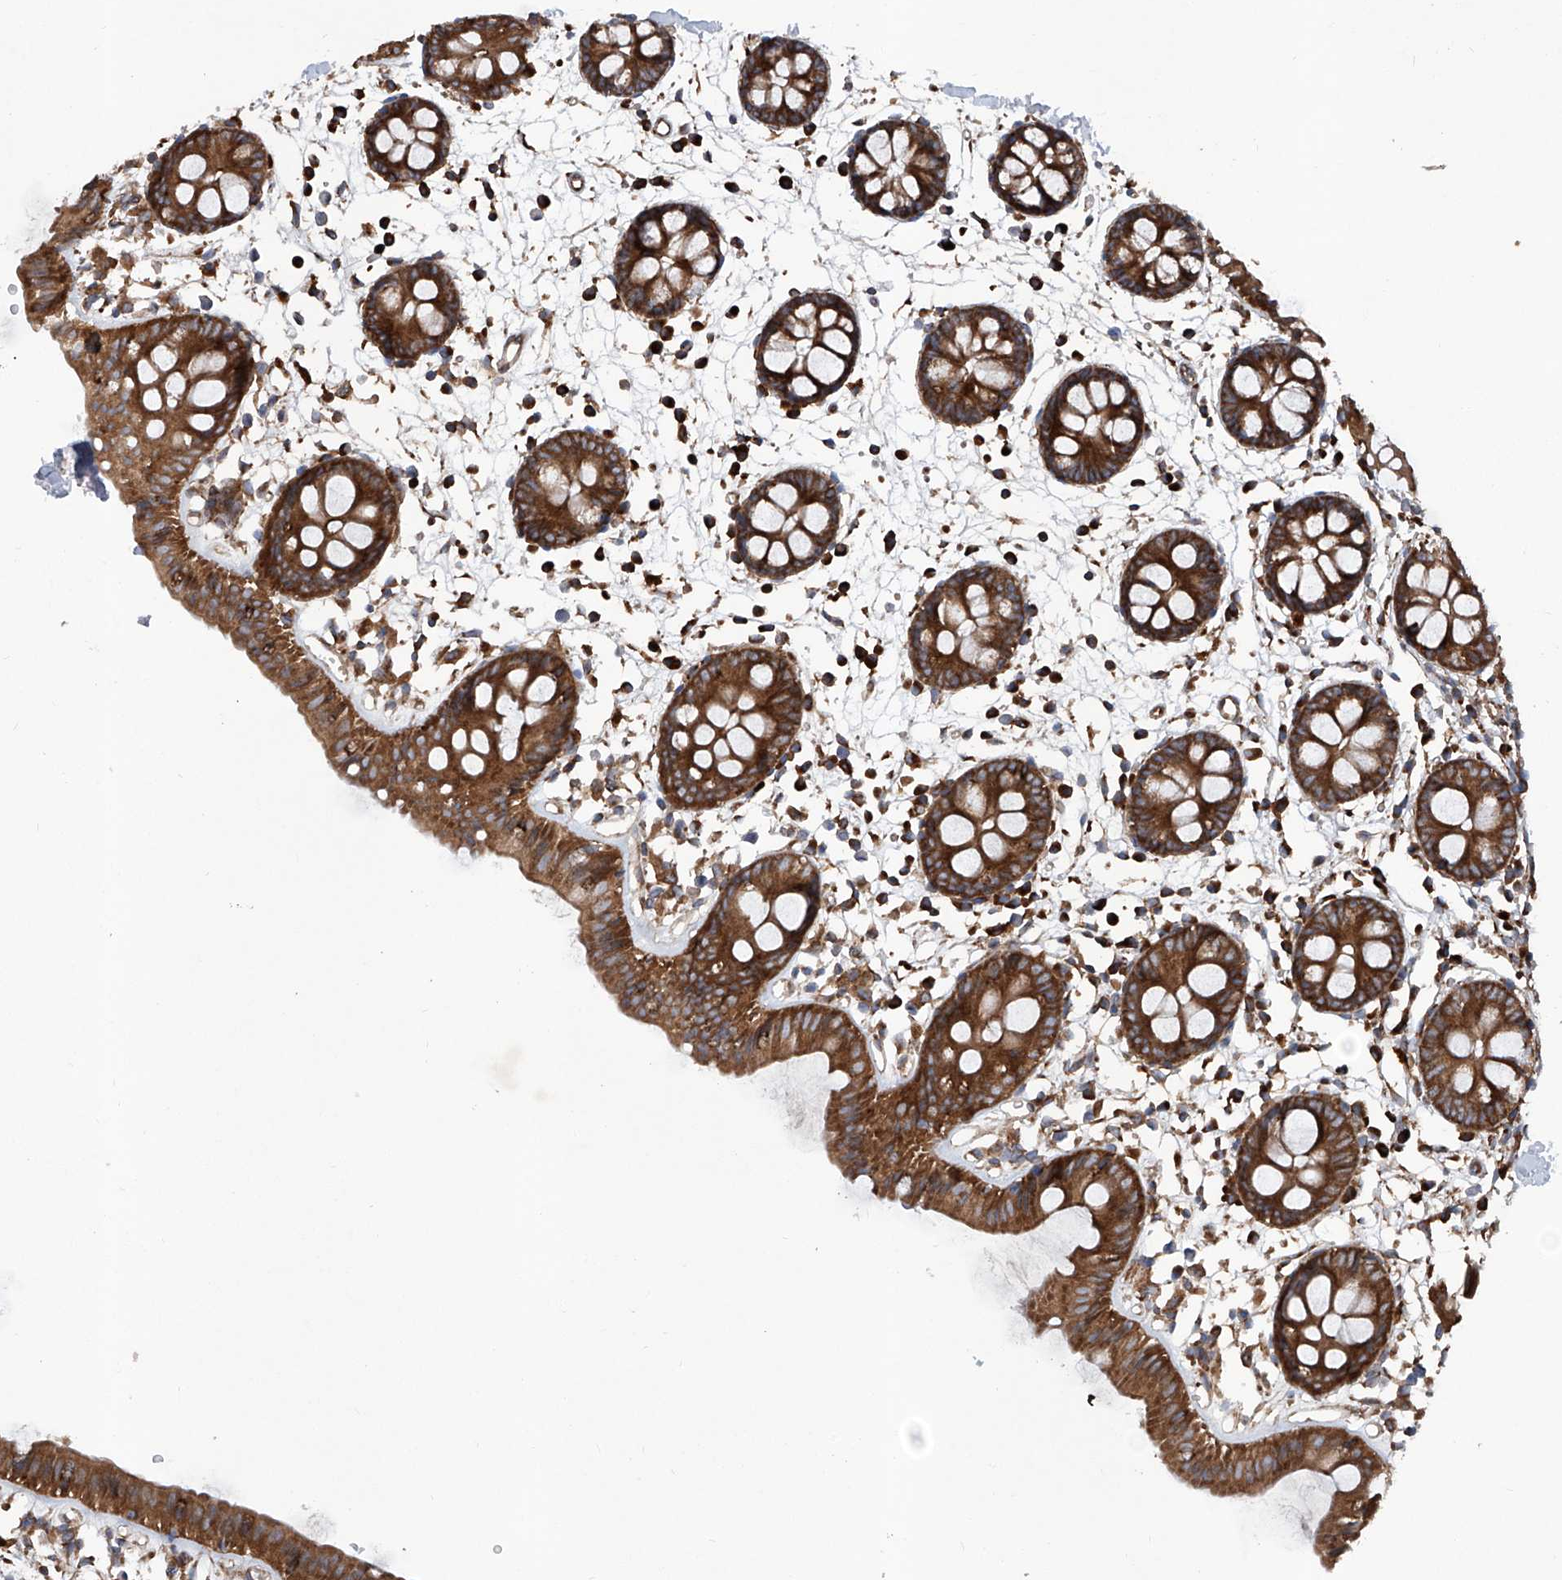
{"staining": {"intensity": "moderate", "quantity": ">75%", "location": "cytoplasmic/membranous"}, "tissue": "colon", "cell_type": "Endothelial cells", "image_type": "normal", "snomed": [{"axis": "morphology", "description": "Normal tissue, NOS"}, {"axis": "topography", "description": "Colon"}], "caption": "Immunohistochemical staining of benign colon shows moderate cytoplasmic/membranous protein expression in approximately >75% of endothelial cells. The staining was performed using DAB, with brown indicating positive protein expression. Nuclei are stained blue with hematoxylin.", "gene": "ASCC3", "patient": {"sex": "male", "age": 56}}